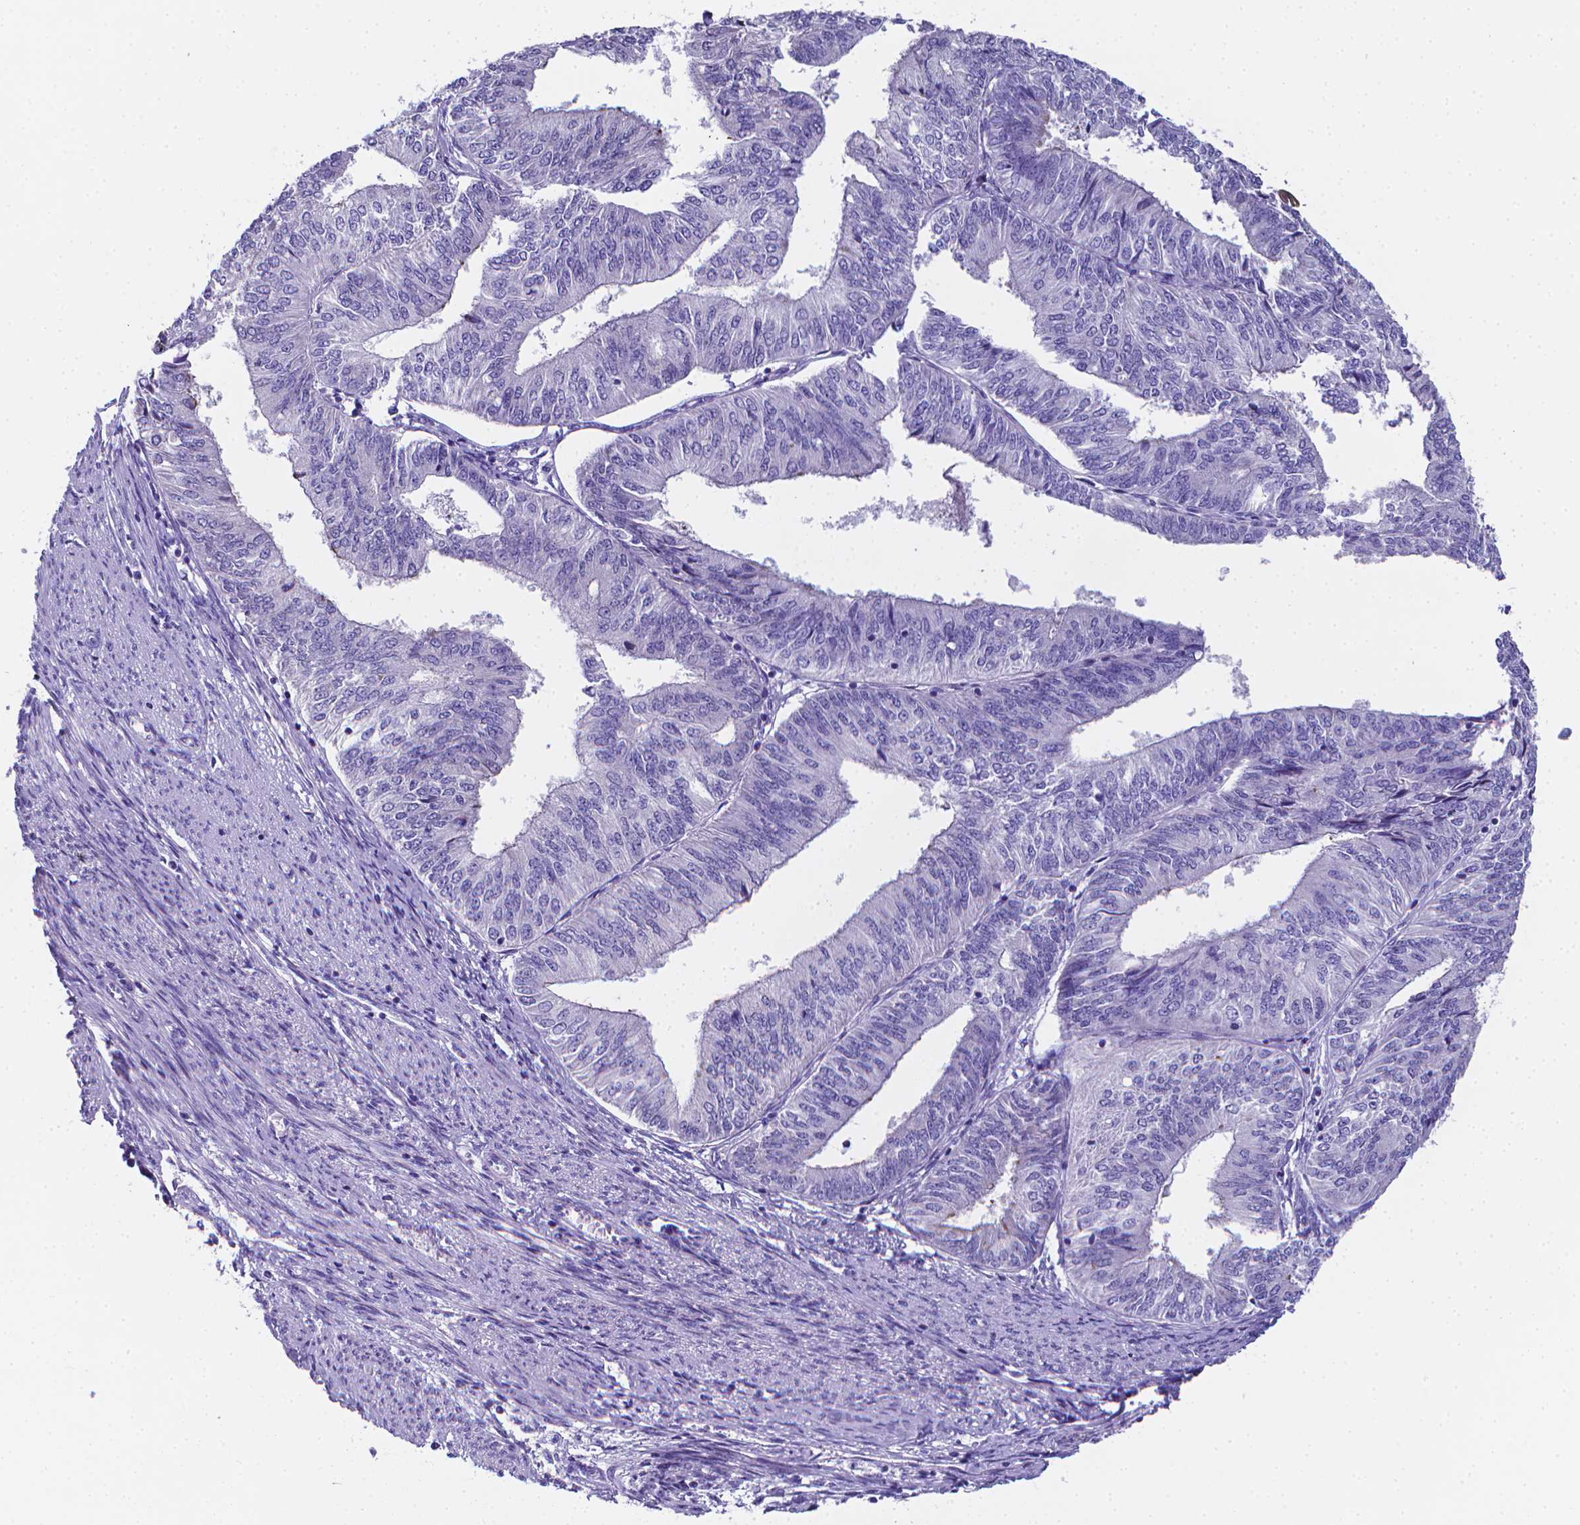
{"staining": {"intensity": "negative", "quantity": "none", "location": "none"}, "tissue": "endometrial cancer", "cell_type": "Tumor cells", "image_type": "cancer", "snomed": [{"axis": "morphology", "description": "Adenocarcinoma, NOS"}, {"axis": "topography", "description": "Endometrium"}], "caption": "This is an IHC photomicrograph of adenocarcinoma (endometrial). There is no positivity in tumor cells.", "gene": "LRRC73", "patient": {"sex": "female", "age": 58}}